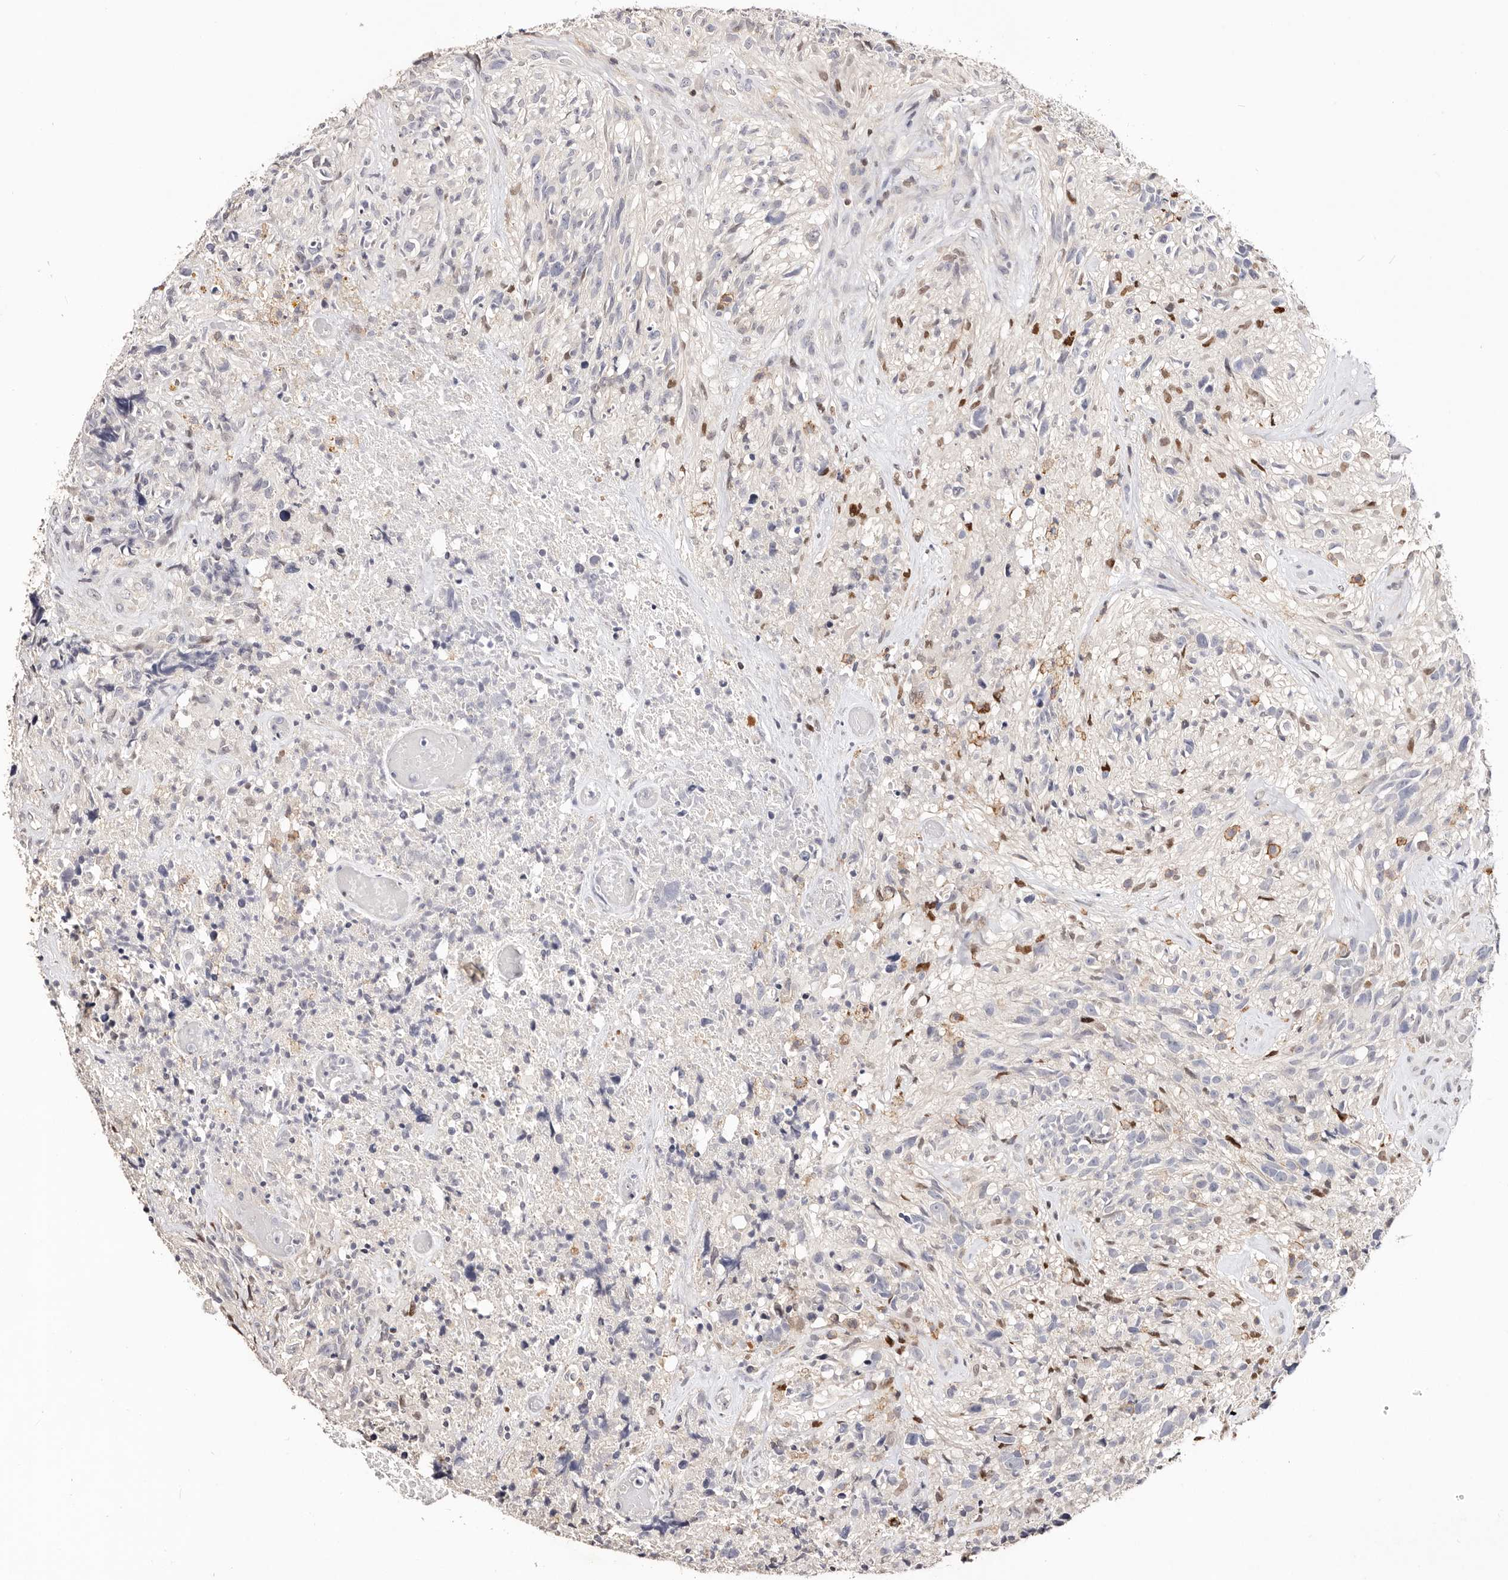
{"staining": {"intensity": "negative", "quantity": "none", "location": "none"}, "tissue": "glioma", "cell_type": "Tumor cells", "image_type": "cancer", "snomed": [{"axis": "morphology", "description": "Glioma, malignant, High grade"}, {"axis": "topography", "description": "Brain"}], "caption": "IHC histopathology image of neoplastic tissue: human glioma stained with DAB (3,3'-diaminobenzidine) demonstrates no significant protein staining in tumor cells. Brightfield microscopy of IHC stained with DAB (brown) and hematoxylin (blue), captured at high magnification.", "gene": "IQGAP3", "patient": {"sex": "male", "age": 69}}